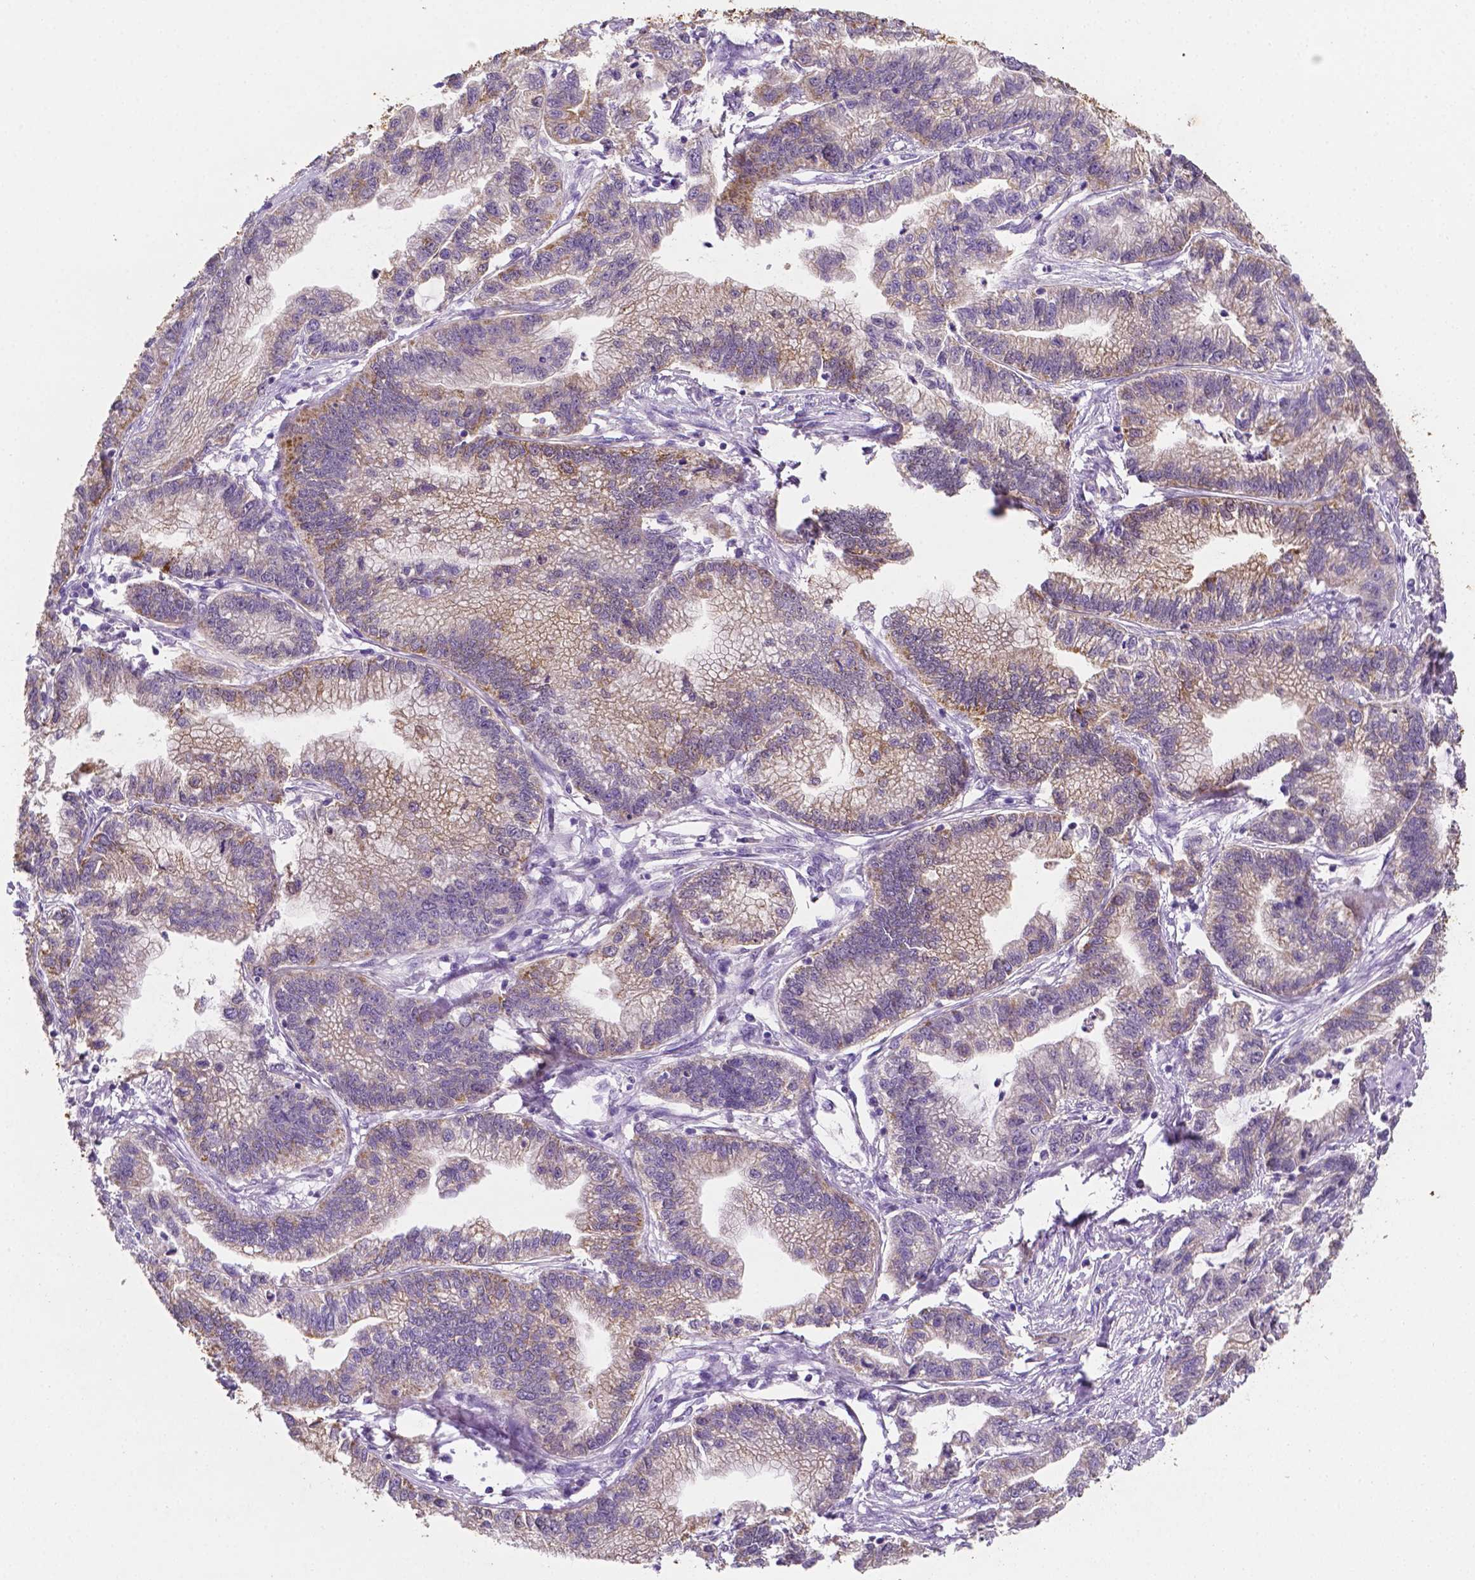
{"staining": {"intensity": "moderate", "quantity": "25%-75%", "location": "cytoplasmic/membranous"}, "tissue": "stomach cancer", "cell_type": "Tumor cells", "image_type": "cancer", "snomed": [{"axis": "morphology", "description": "Adenocarcinoma, NOS"}, {"axis": "topography", "description": "Stomach"}], "caption": "High-power microscopy captured an IHC micrograph of adenocarcinoma (stomach), revealing moderate cytoplasmic/membranous positivity in about 25%-75% of tumor cells.", "gene": "MROH6", "patient": {"sex": "male", "age": 83}}